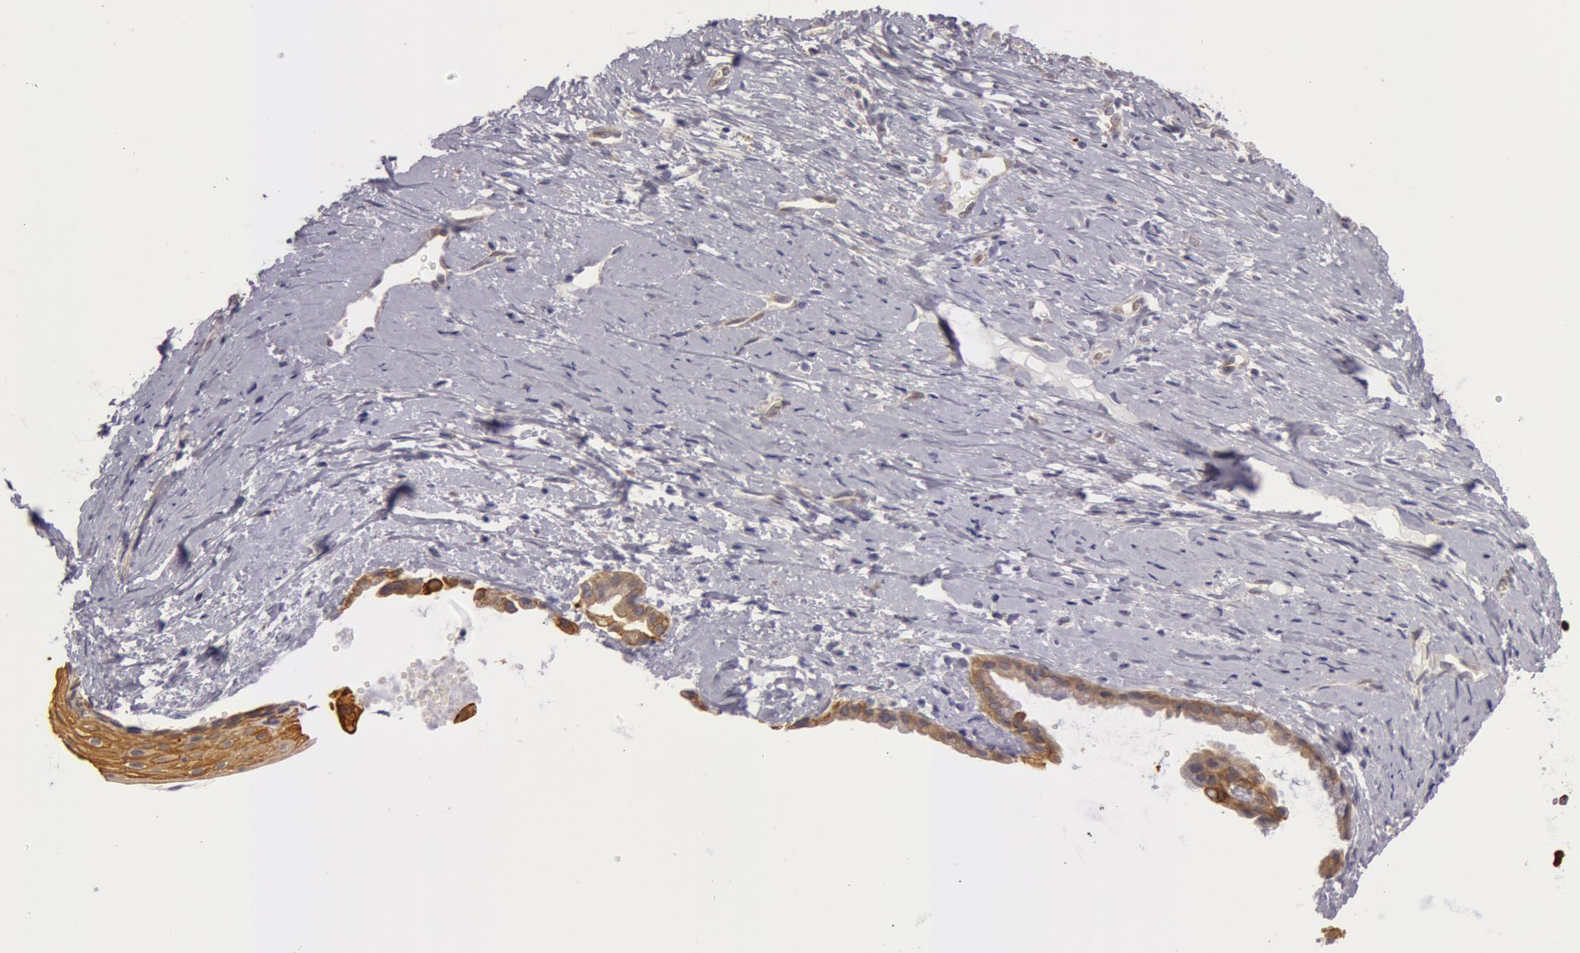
{"staining": {"intensity": "weak", "quantity": ">75%", "location": "cytoplasmic/membranous"}, "tissue": "cervix", "cell_type": "Glandular cells", "image_type": "normal", "snomed": [{"axis": "morphology", "description": "Normal tissue, NOS"}, {"axis": "topography", "description": "Cervix"}], "caption": "Weak cytoplasmic/membranous expression is identified in about >75% of glandular cells in benign cervix.", "gene": "KRT18", "patient": {"sex": "female", "age": 82}}